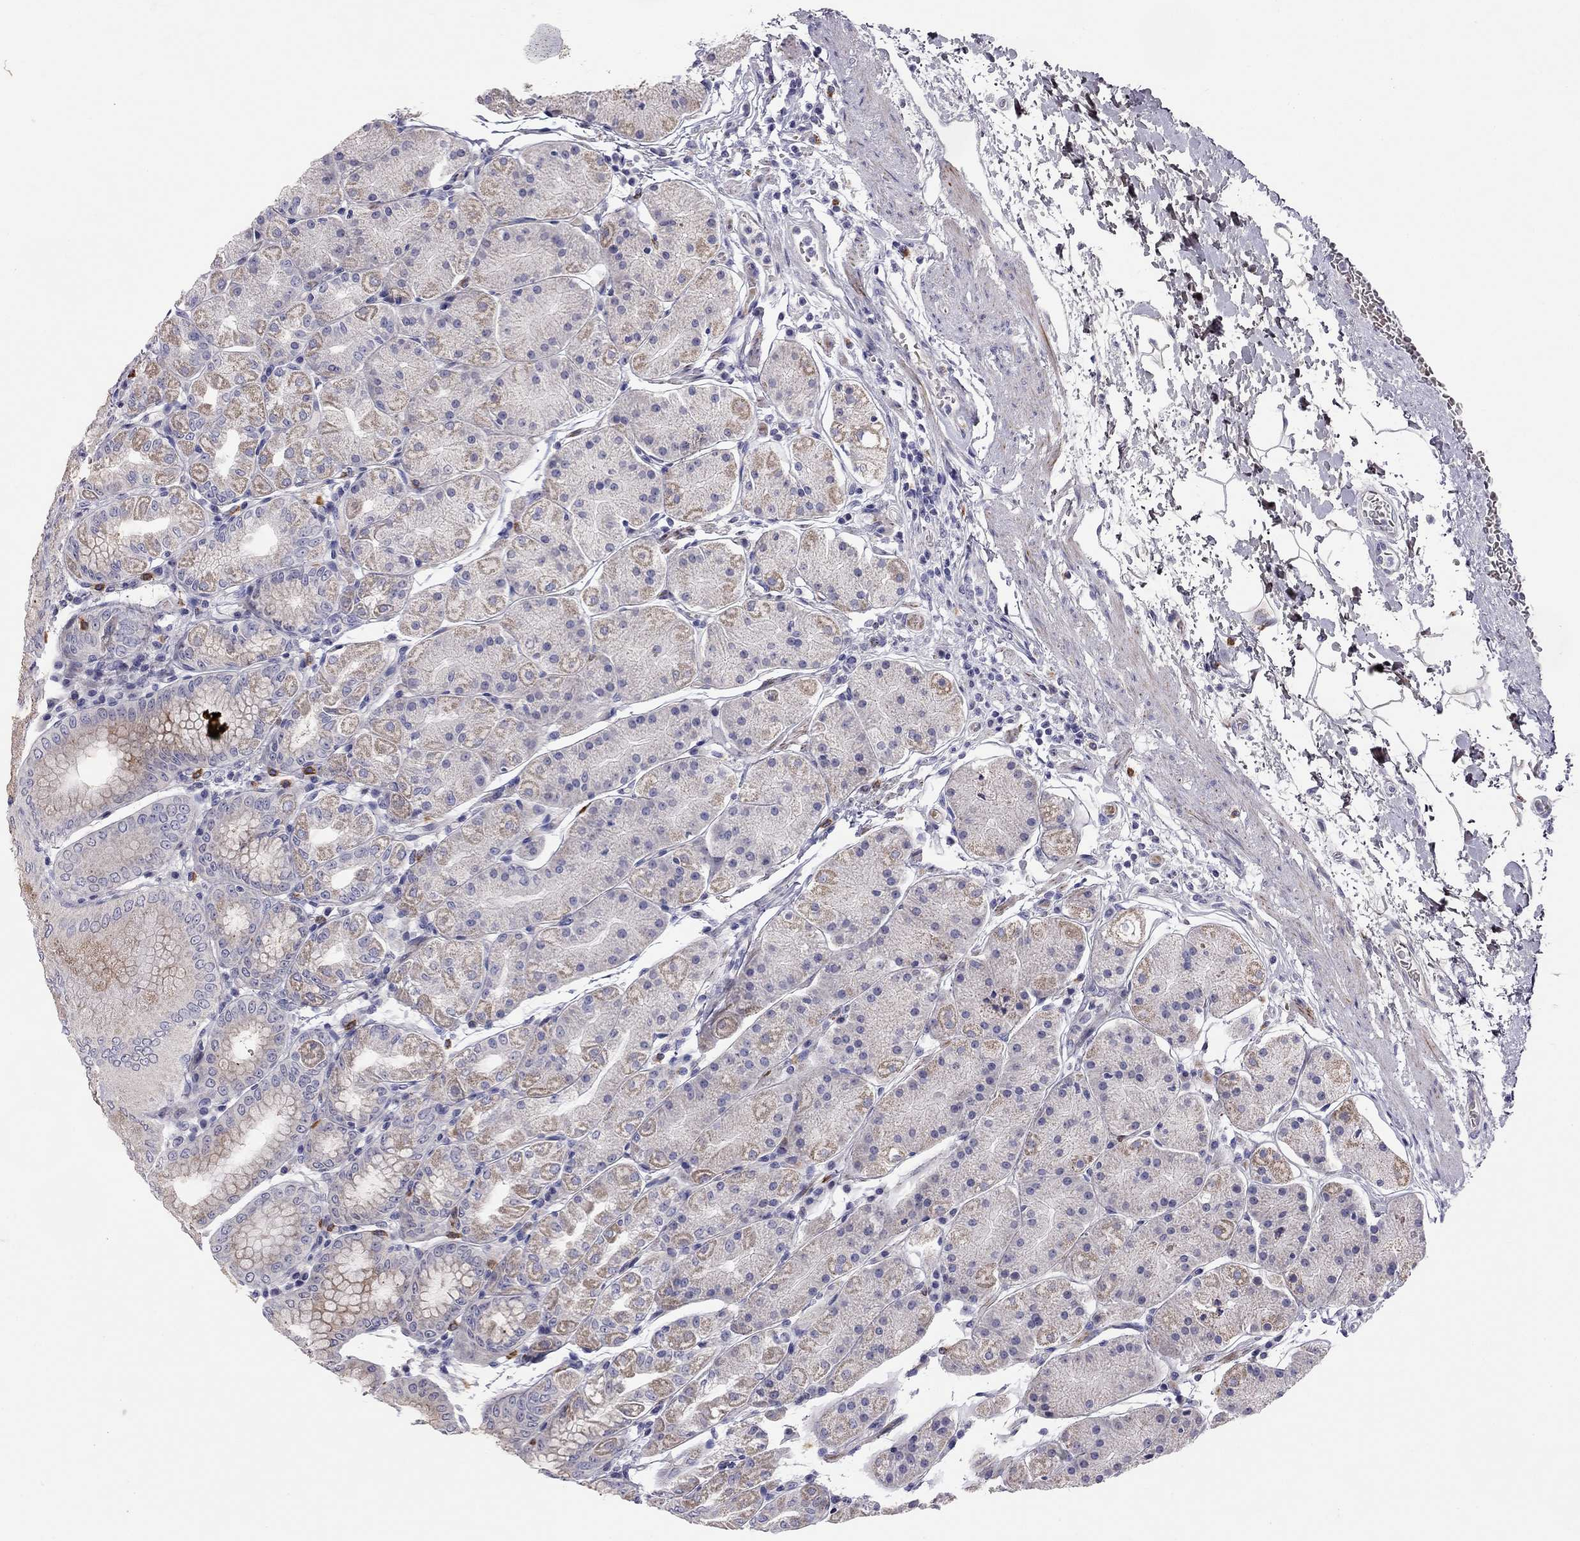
{"staining": {"intensity": "moderate", "quantity": "<25%", "location": "cytoplasmic/membranous"}, "tissue": "stomach", "cell_type": "Glandular cells", "image_type": "normal", "snomed": [{"axis": "morphology", "description": "Normal tissue, NOS"}, {"axis": "topography", "description": "Stomach"}], "caption": "High-power microscopy captured an immunohistochemistry photomicrograph of normal stomach, revealing moderate cytoplasmic/membranous positivity in approximately <25% of glandular cells. (DAB (3,3'-diaminobenzidine) = brown stain, brightfield microscopy at high magnification).", "gene": "C8orf88", "patient": {"sex": "male", "age": 54}}